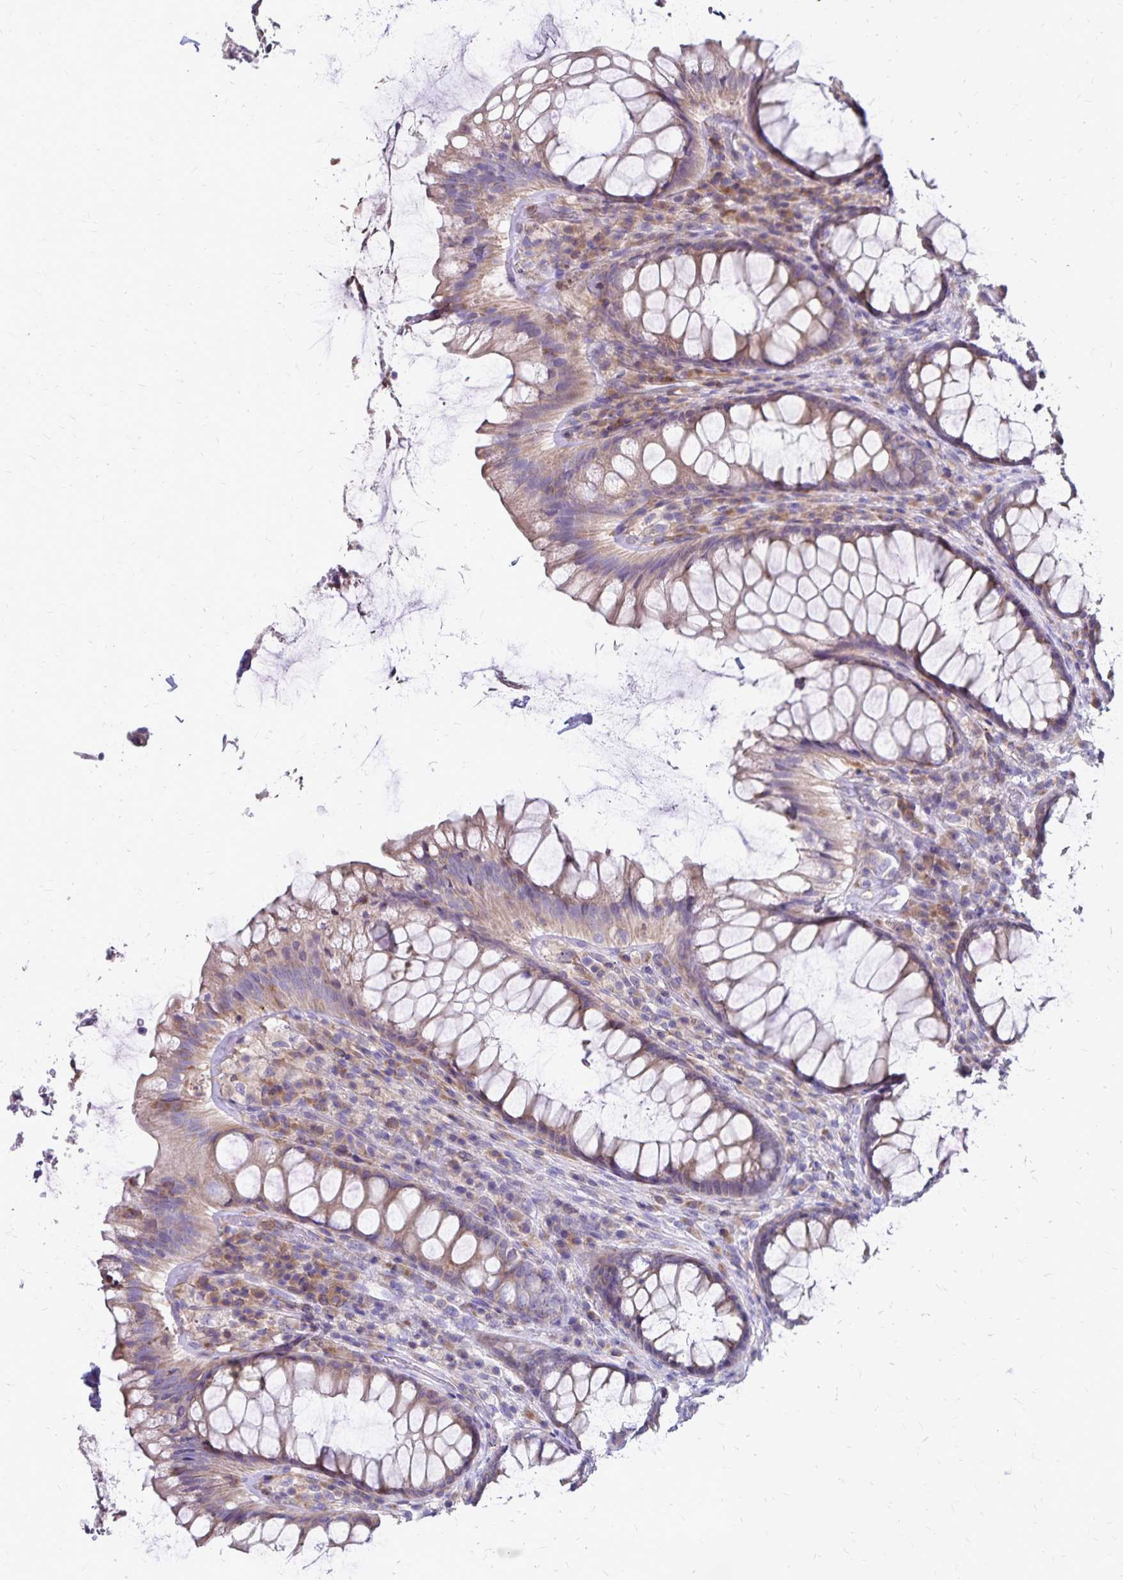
{"staining": {"intensity": "moderate", "quantity": "25%-75%", "location": "cytoplasmic/membranous"}, "tissue": "rectum", "cell_type": "Glandular cells", "image_type": "normal", "snomed": [{"axis": "morphology", "description": "Normal tissue, NOS"}, {"axis": "topography", "description": "Rectum"}], "caption": "Protein staining of benign rectum displays moderate cytoplasmic/membranous expression in approximately 25%-75% of glandular cells.", "gene": "NAGPA", "patient": {"sex": "male", "age": 72}}